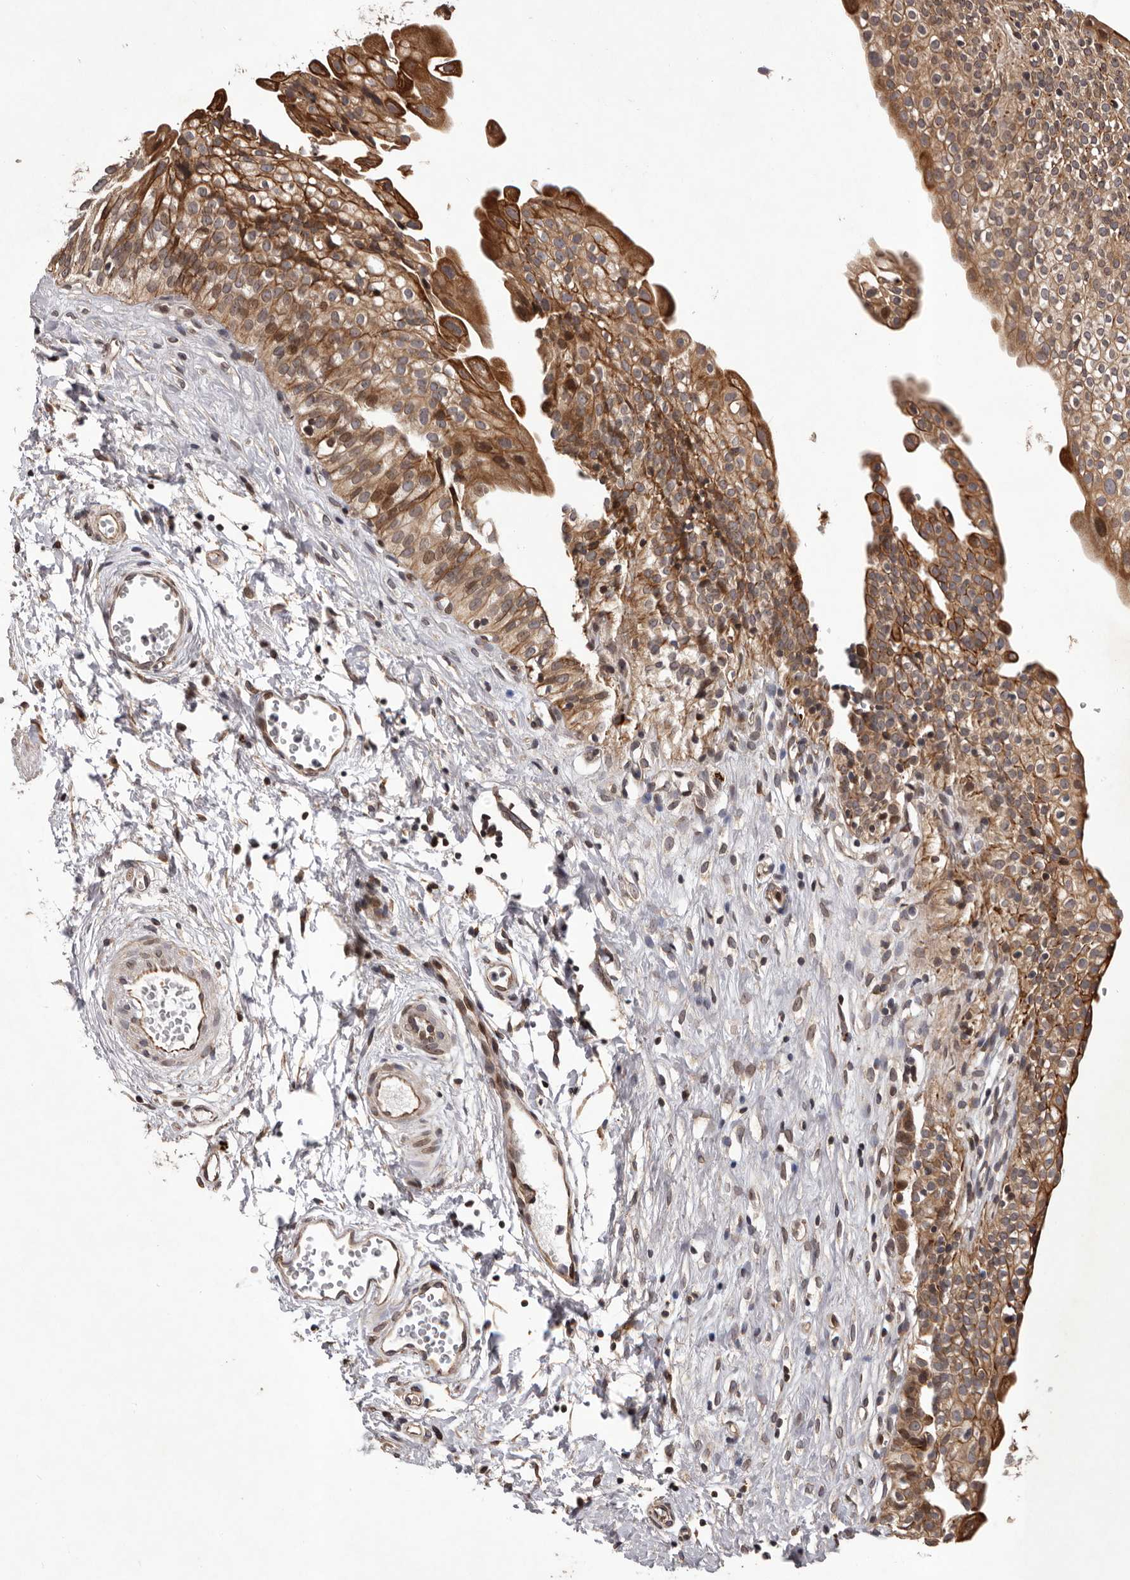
{"staining": {"intensity": "moderate", "quantity": ">75%", "location": "cytoplasmic/membranous,nuclear"}, "tissue": "urinary bladder", "cell_type": "Urothelial cells", "image_type": "normal", "snomed": [{"axis": "morphology", "description": "Normal tissue, NOS"}, {"axis": "topography", "description": "Urinary bladder"}], "caption": "A histopathology image showing moderate cytoplasmic/membranous,nuclear staining in approximately >75% of urothelial cells in normal urinary bladder, as visualized by brown immunohistochemical staining.", "gene": "GADD45B", "patient": {"sex": "male", "age": 51}}